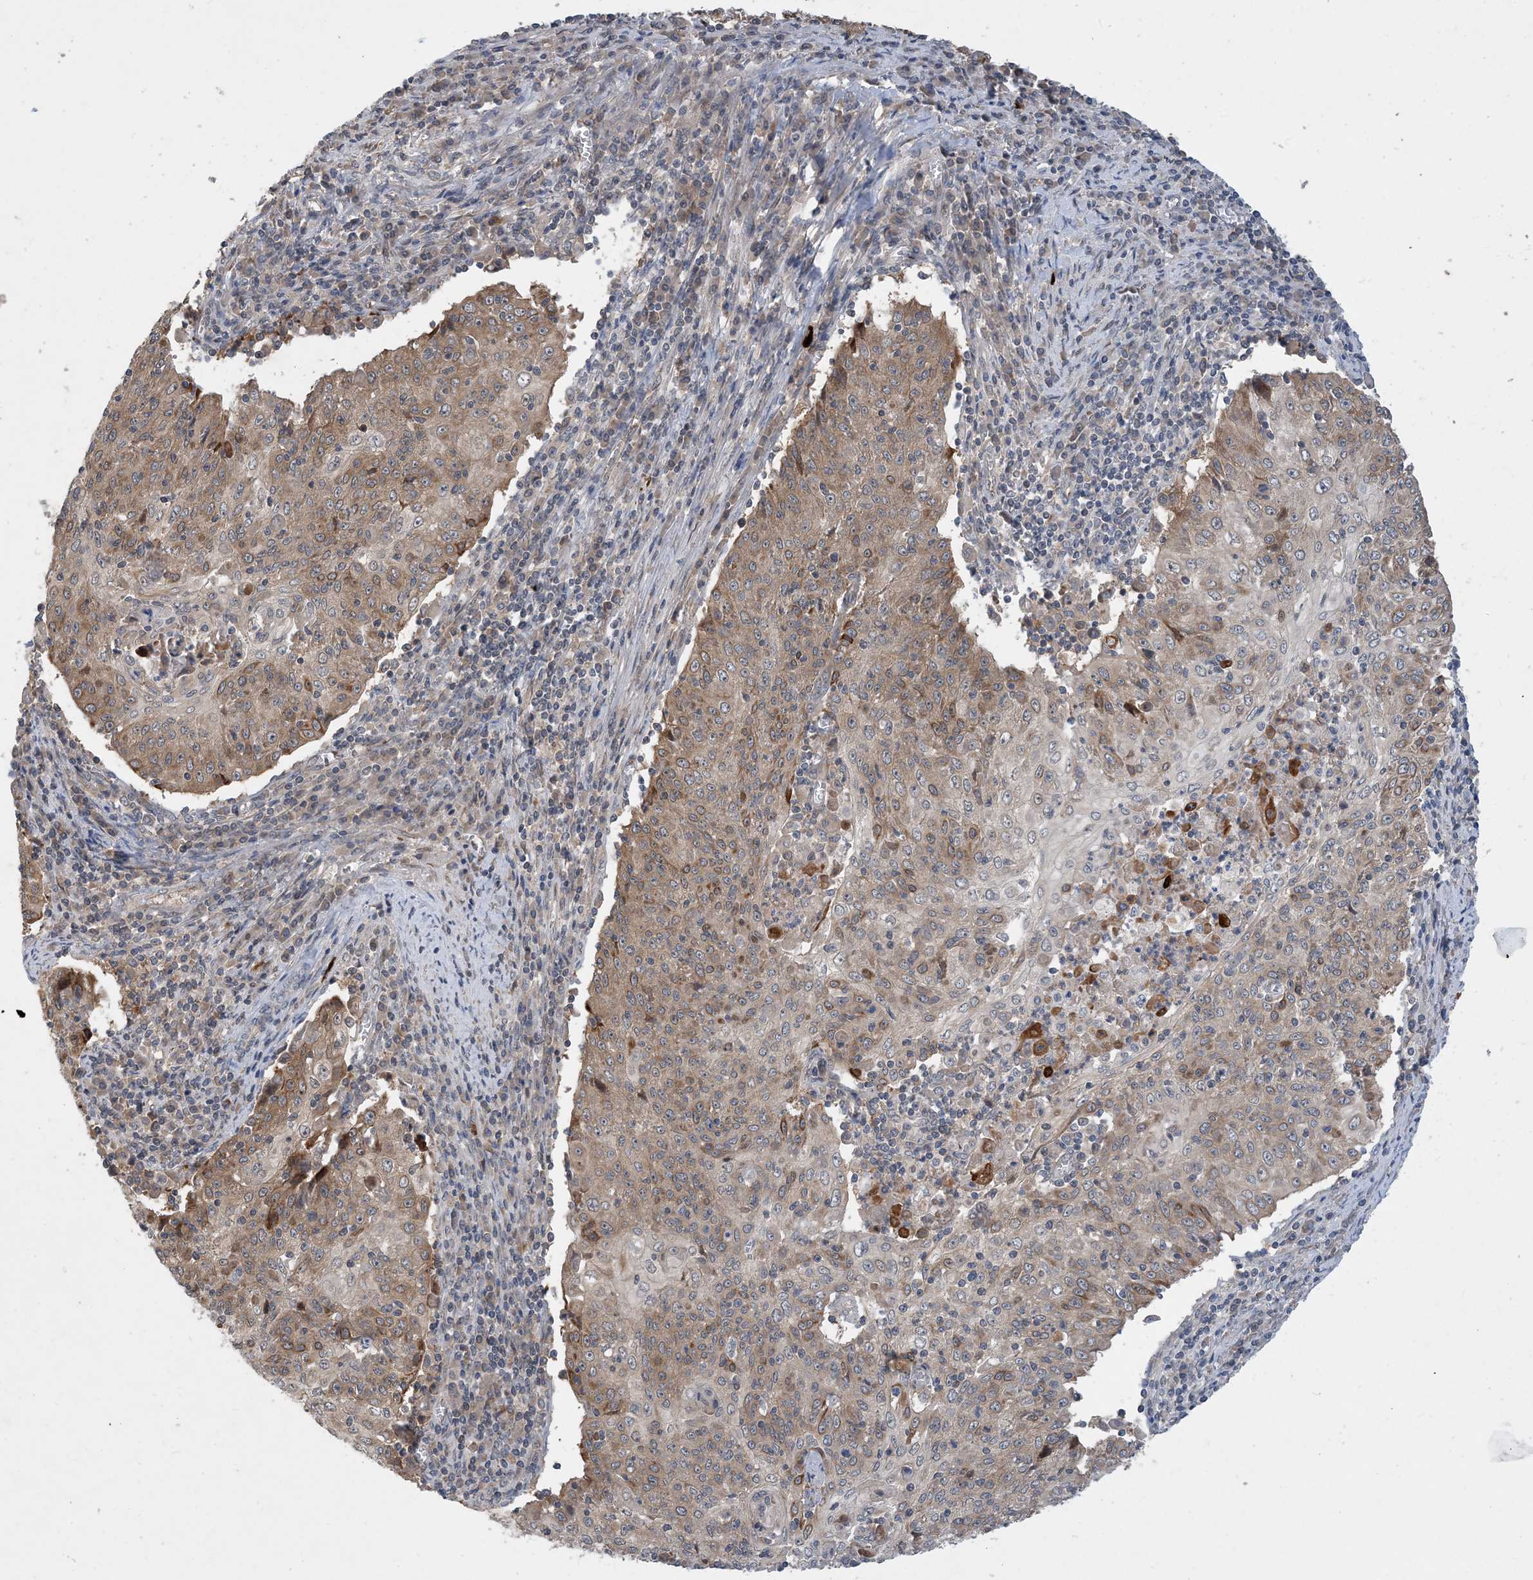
{"staining": {"intensity": "moderate", "quantity": "25%-75%", "location": "cytoplasmic/membranous"}, "tissue": "cervical cancer", "cell_type": "Tumor cells", "image_type": "cancer", "snomed": [{"axis": "morphology", "description": "Squamous cell carcinoma, NOS"}, {"axis": "topography", "description": "Cervix"}], "caption": "Cervical cancer was stained to show a protein in brown. There is medium levels of moderate cytoplasmic/membranous staining in approximately 25%-75% of tumor cells.", "gene": "TINAG", "patient": {"sex": "female", "age": 48}}